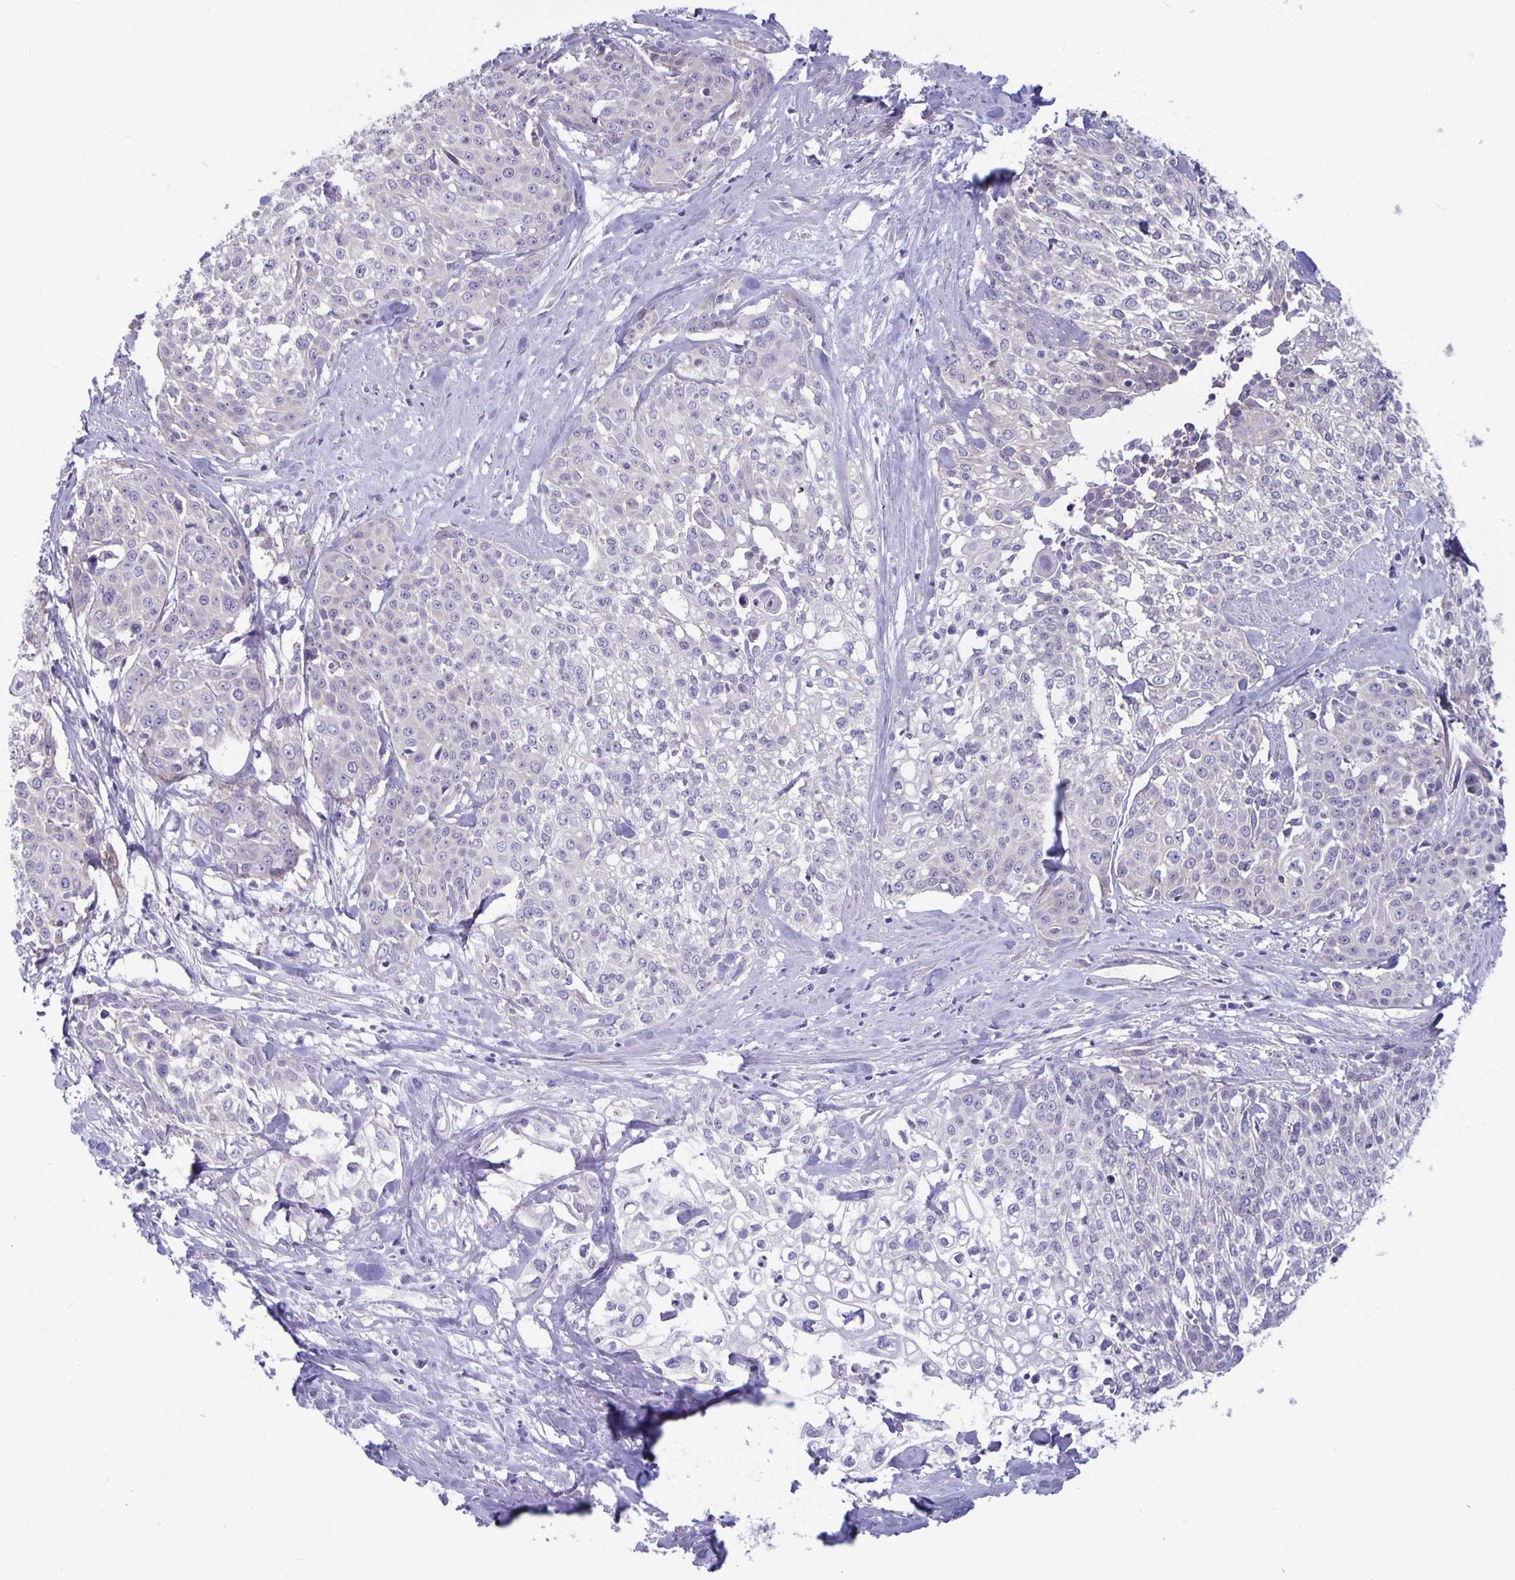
{"staining": {"intensity": "negative", "quantity": "none", "location": "none"}, "tissue": "cervical cancer", "cell_type": "Tumor cells", "image_type": "cancer", "snomed": [{"axis": "morphology", "description": "Squamous cell carcinoma, NOS"}, {"axis": "topography", "description": "Cervix"}], "caption": "Immunohistochemical staining of human cervical cancer exhibits no significant expression in tumor cells.", "gene": "PLCB3", "patient": {"sex": "female", "age": 39}}